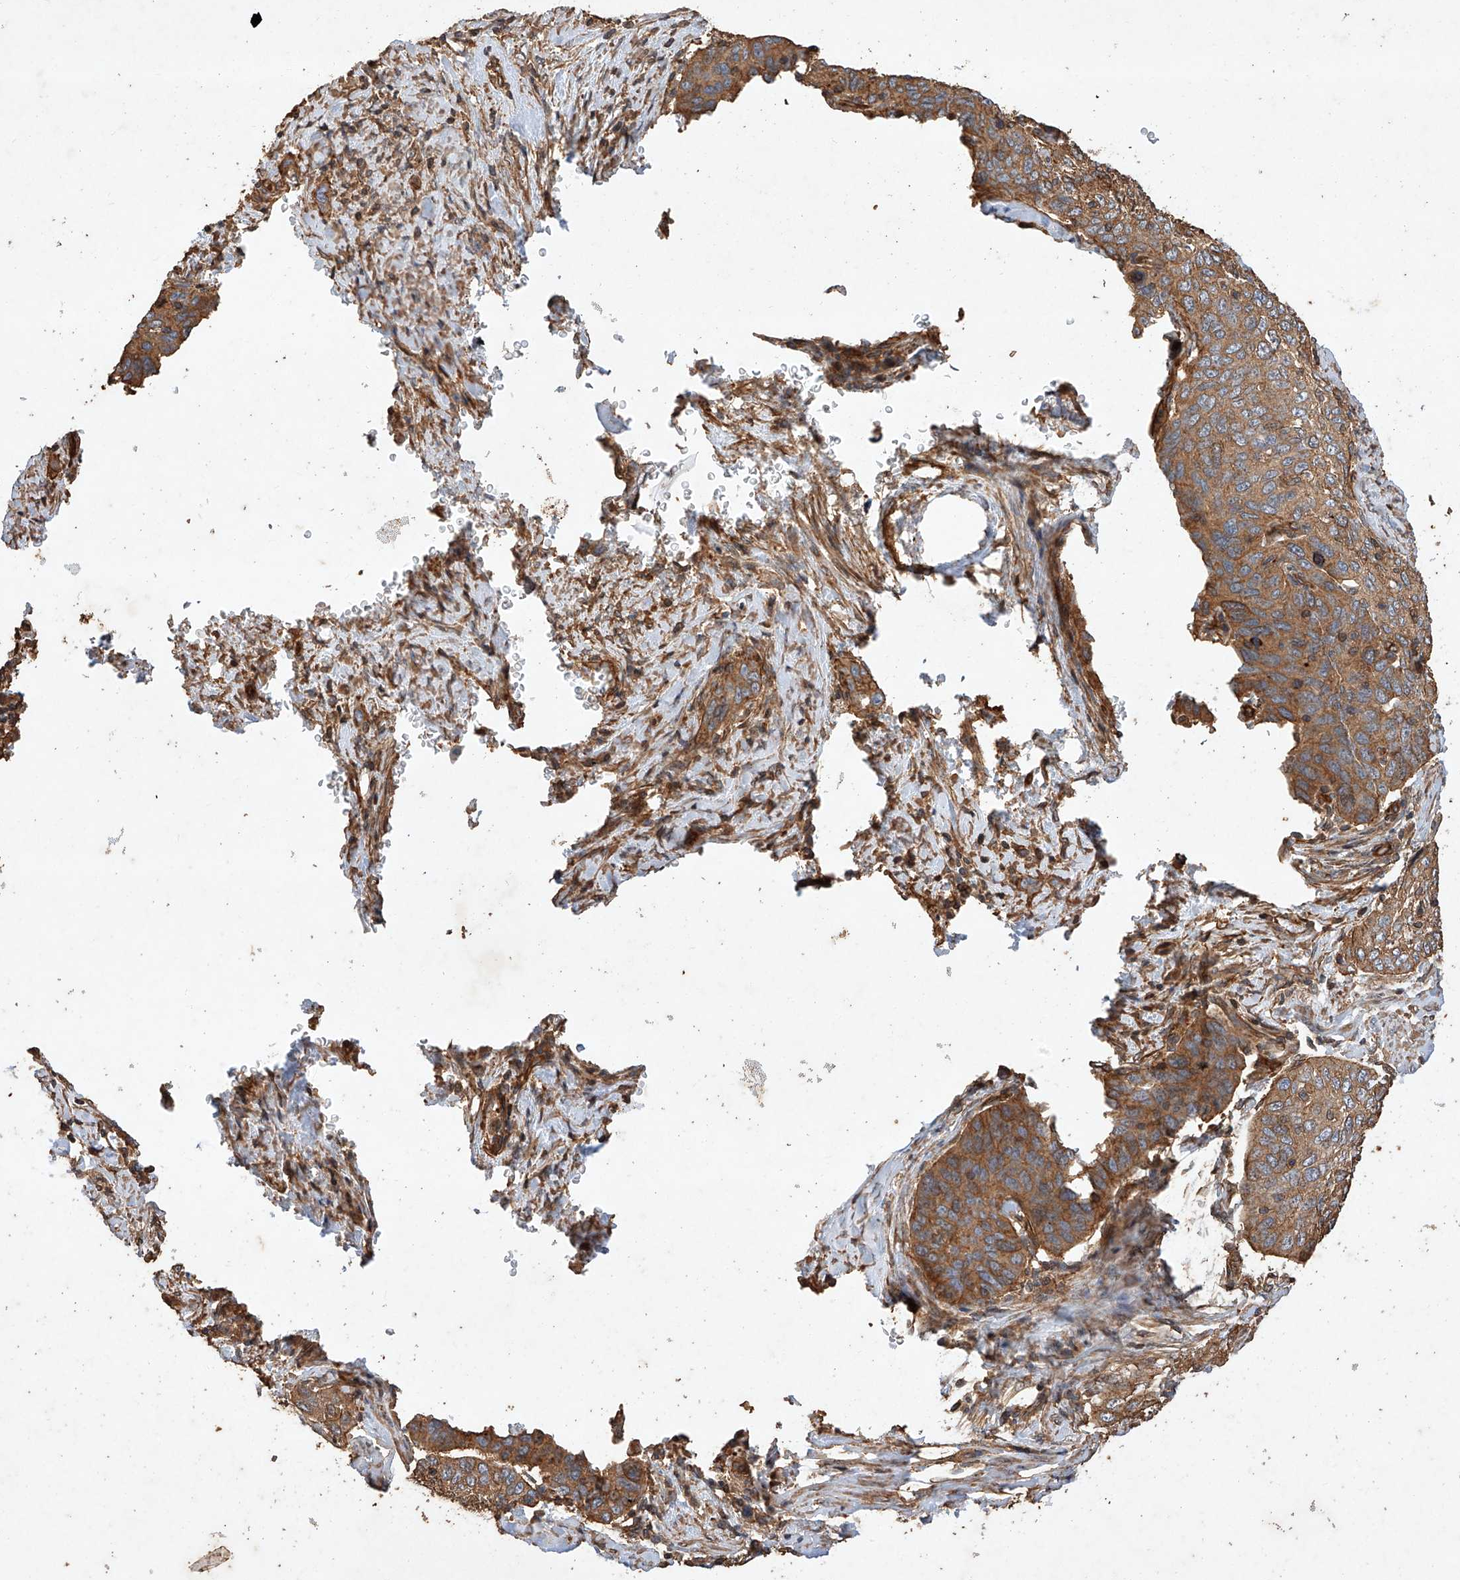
{"staining": {"intensity": "moderate", "quantity": ">75%", "location": "cytoplasmic/membranous"}, "tissue": "cervical cancer", "cell_type": "Tumor cells", "image_type": "cancer", "snomed": [{"axis": "morphology", "description": "Squamous cell carcinoma, NOS"}, {"axis": "topography", "description": "Cervix"}], "caption": "Tumor cells show moderate cytoplasmic/membranous positivity in approximately >75% of cells in cervical squamous cell carcinoma.", "gene": "GHDC", "patient": {"sex": "female", "age": 60}}